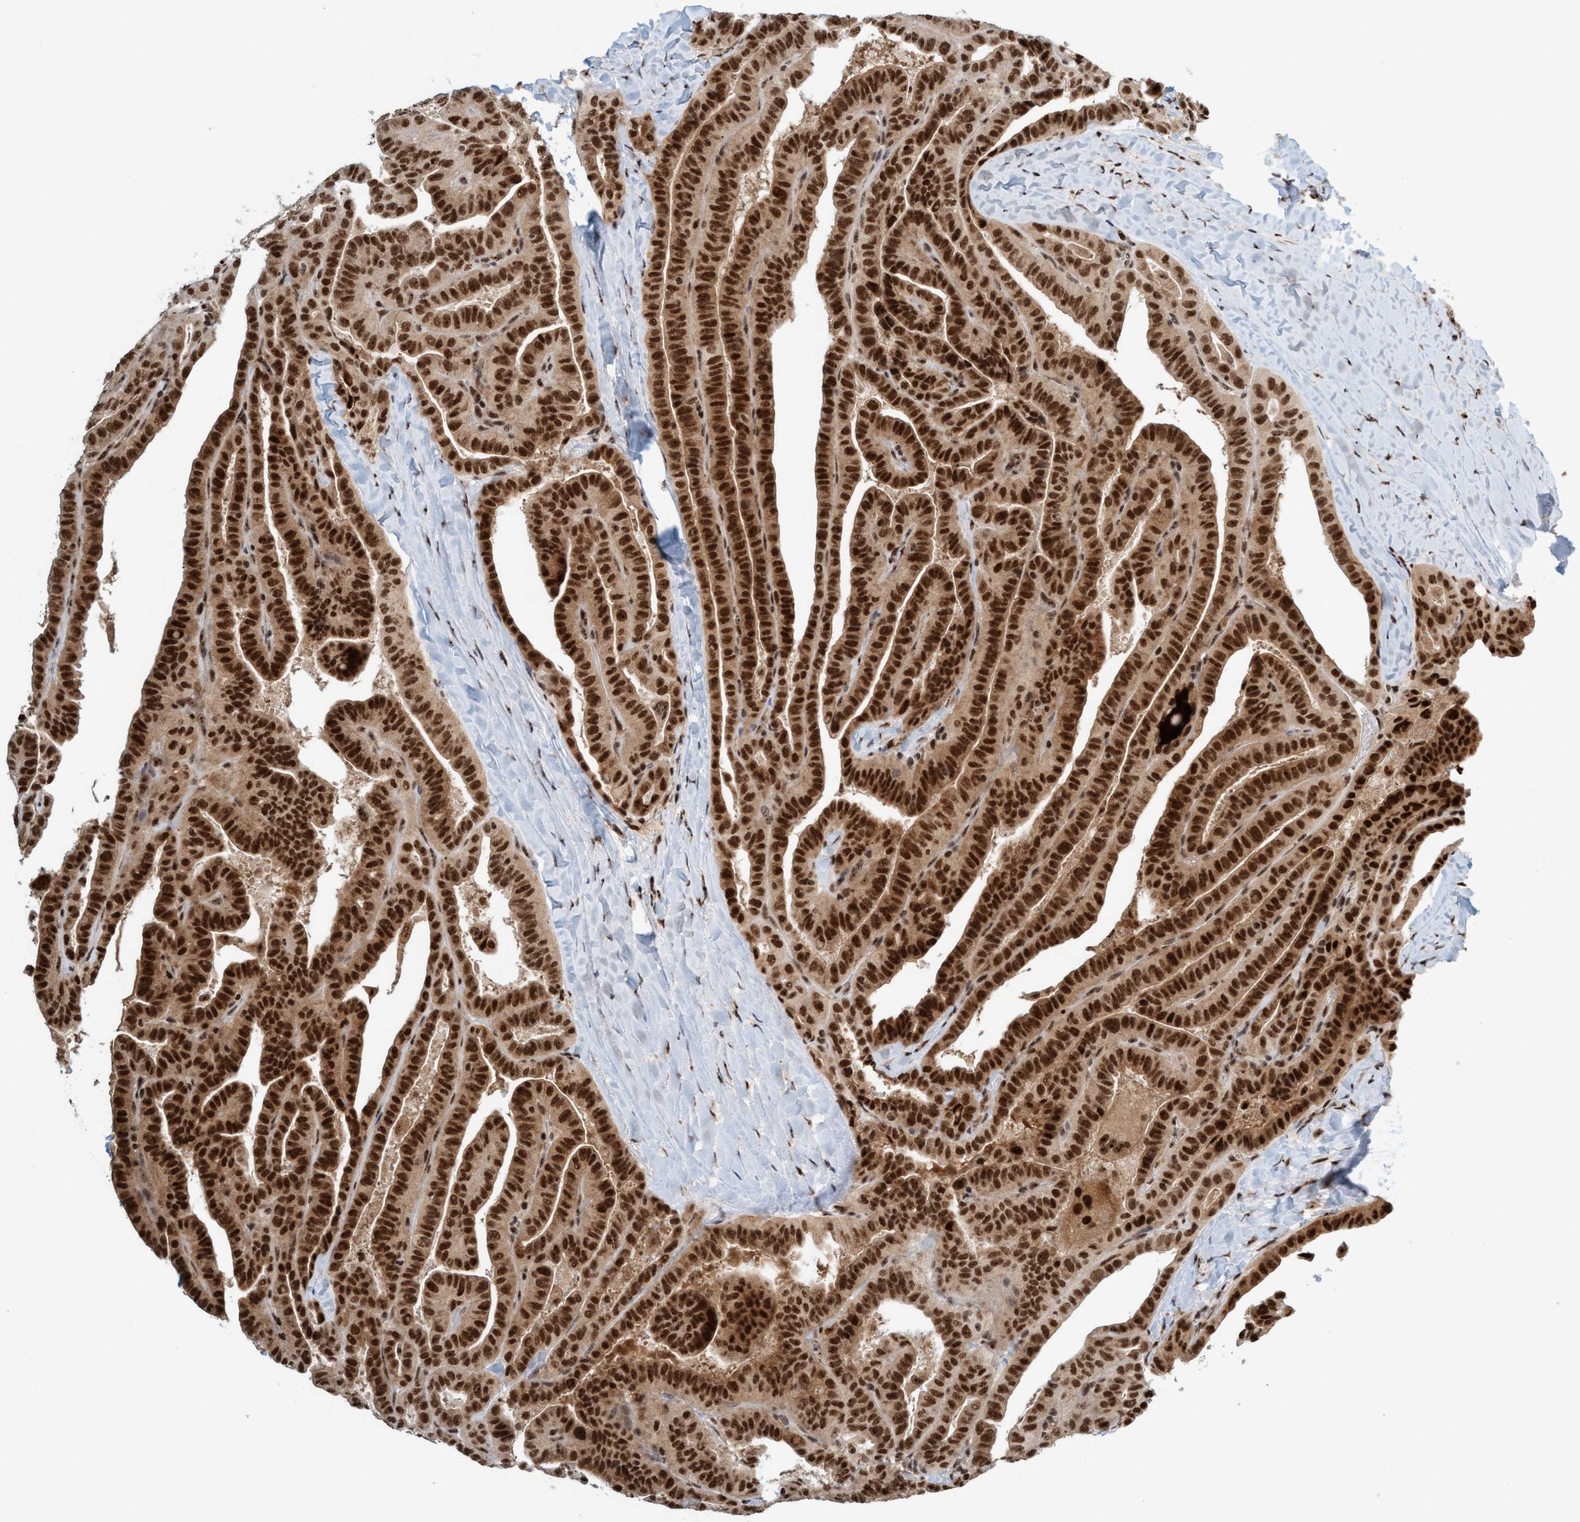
{"staining": {"intensity": "strong", "quantity": ">75%", "location": "nuclear"}, "tissue": "thyroid cancer", "cell_type": "Tumor cells", "image_type": "cancer", "snomed": [{"axis": "morphology", "description": "Papillary adenocarcinoma, NOS"}, {"axis": "topography", "description": "Thyroid gland"}], "caption": "Immunohistochemical staining of human thyroid papillary adenocarcinoma shows high levels of strong nuclear expression in approximately >75% of tumor cells.", "gene": "SMCR8", "patient": {"sex": "male", "age": 77}}